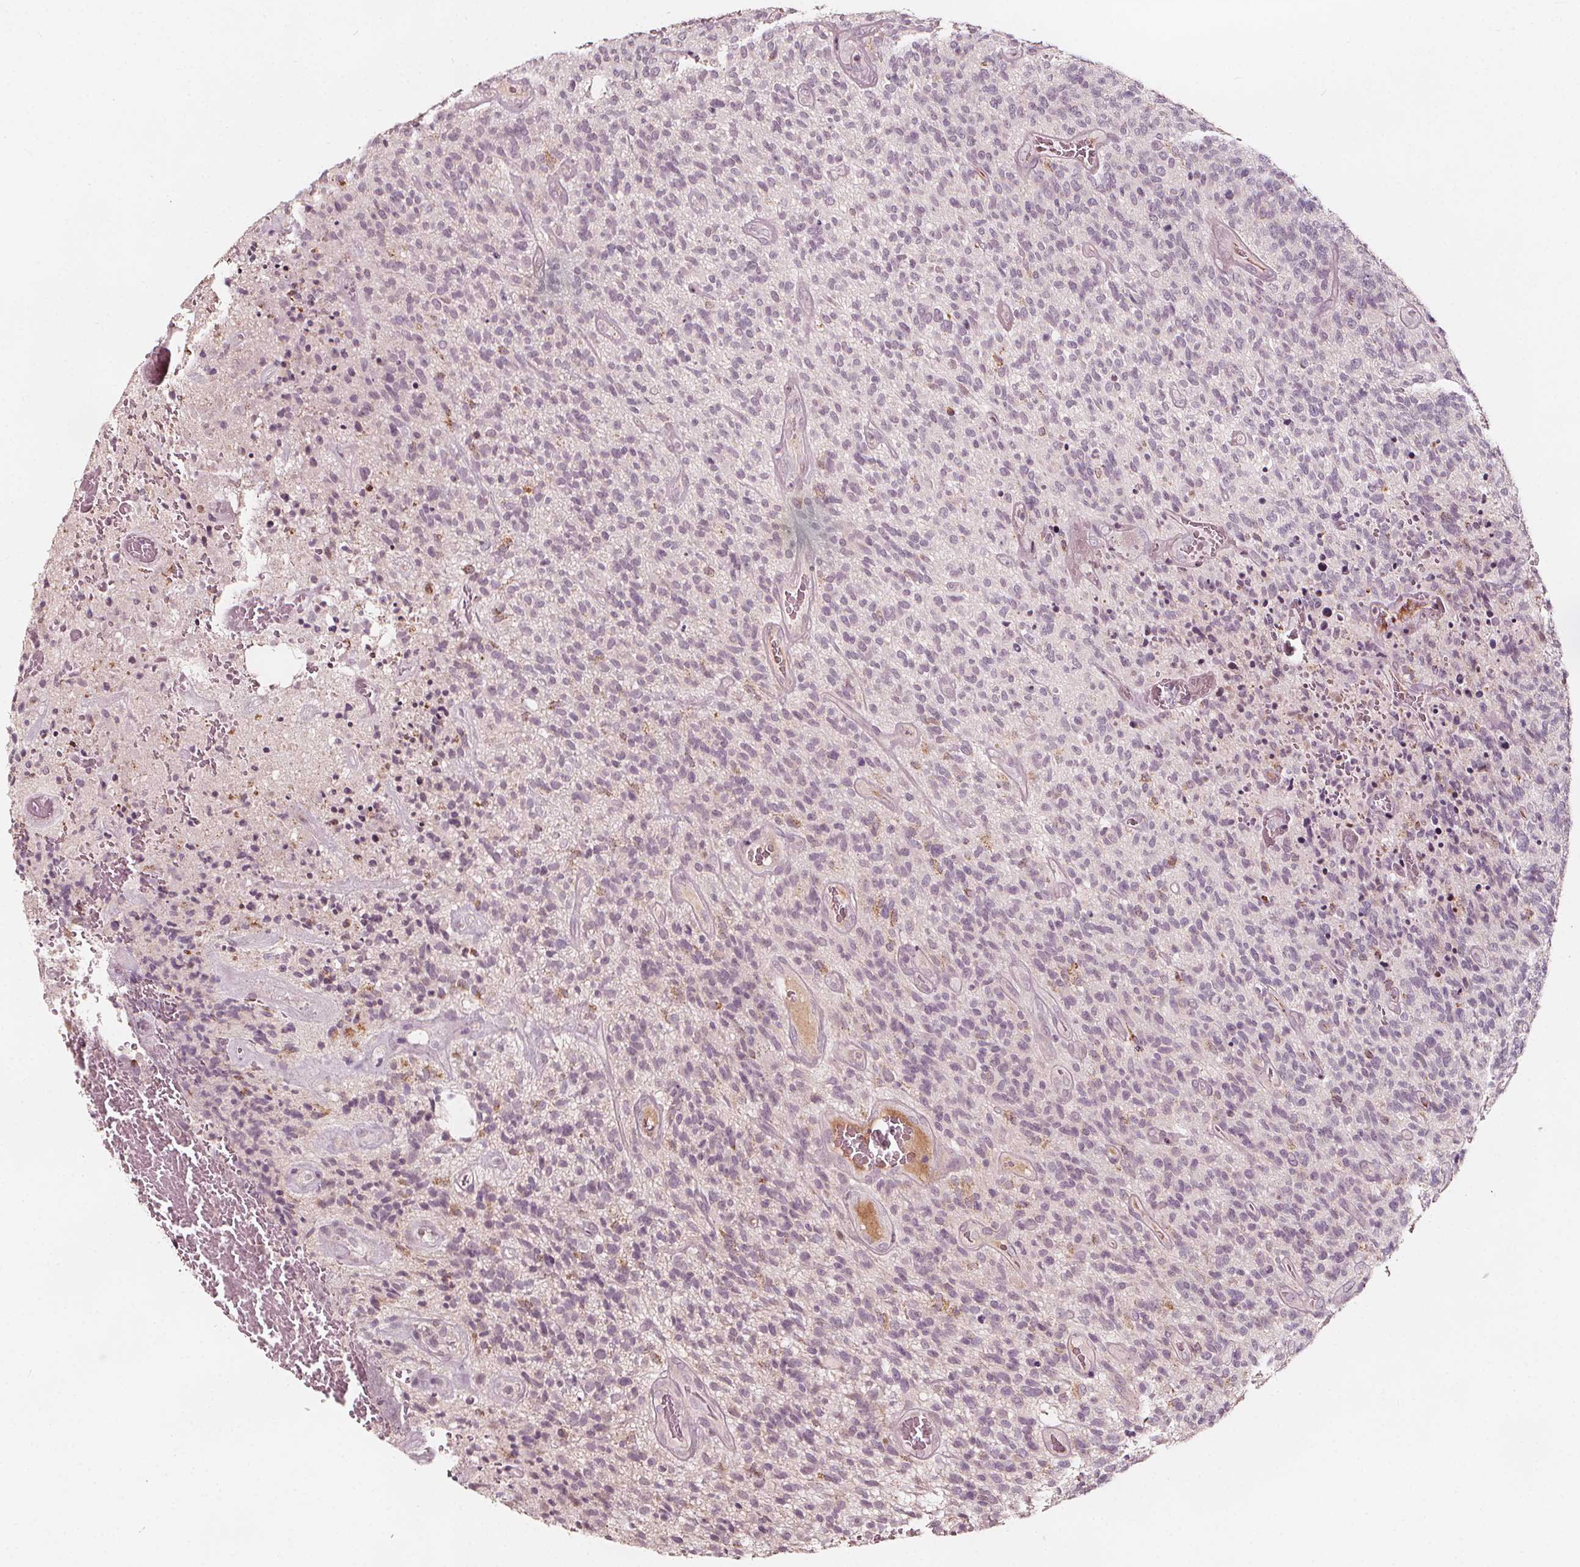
{"staining": {"intensity": "negative", "quantity": "none", "location": "none"}, "tissue": "glioma", "cell_type": "Tumor cells", "image_type": "cancer", "snomed": [{"axis": "morphology", "description": "Glioma, malignant, High grade"}, {"axis": "topography", "description": "Brain"}], "caption": "Tumor cells are negative for protein expression in human glioma.", "gene": "NPC1L1", "patient": {"sex": "male", "age": 76}}